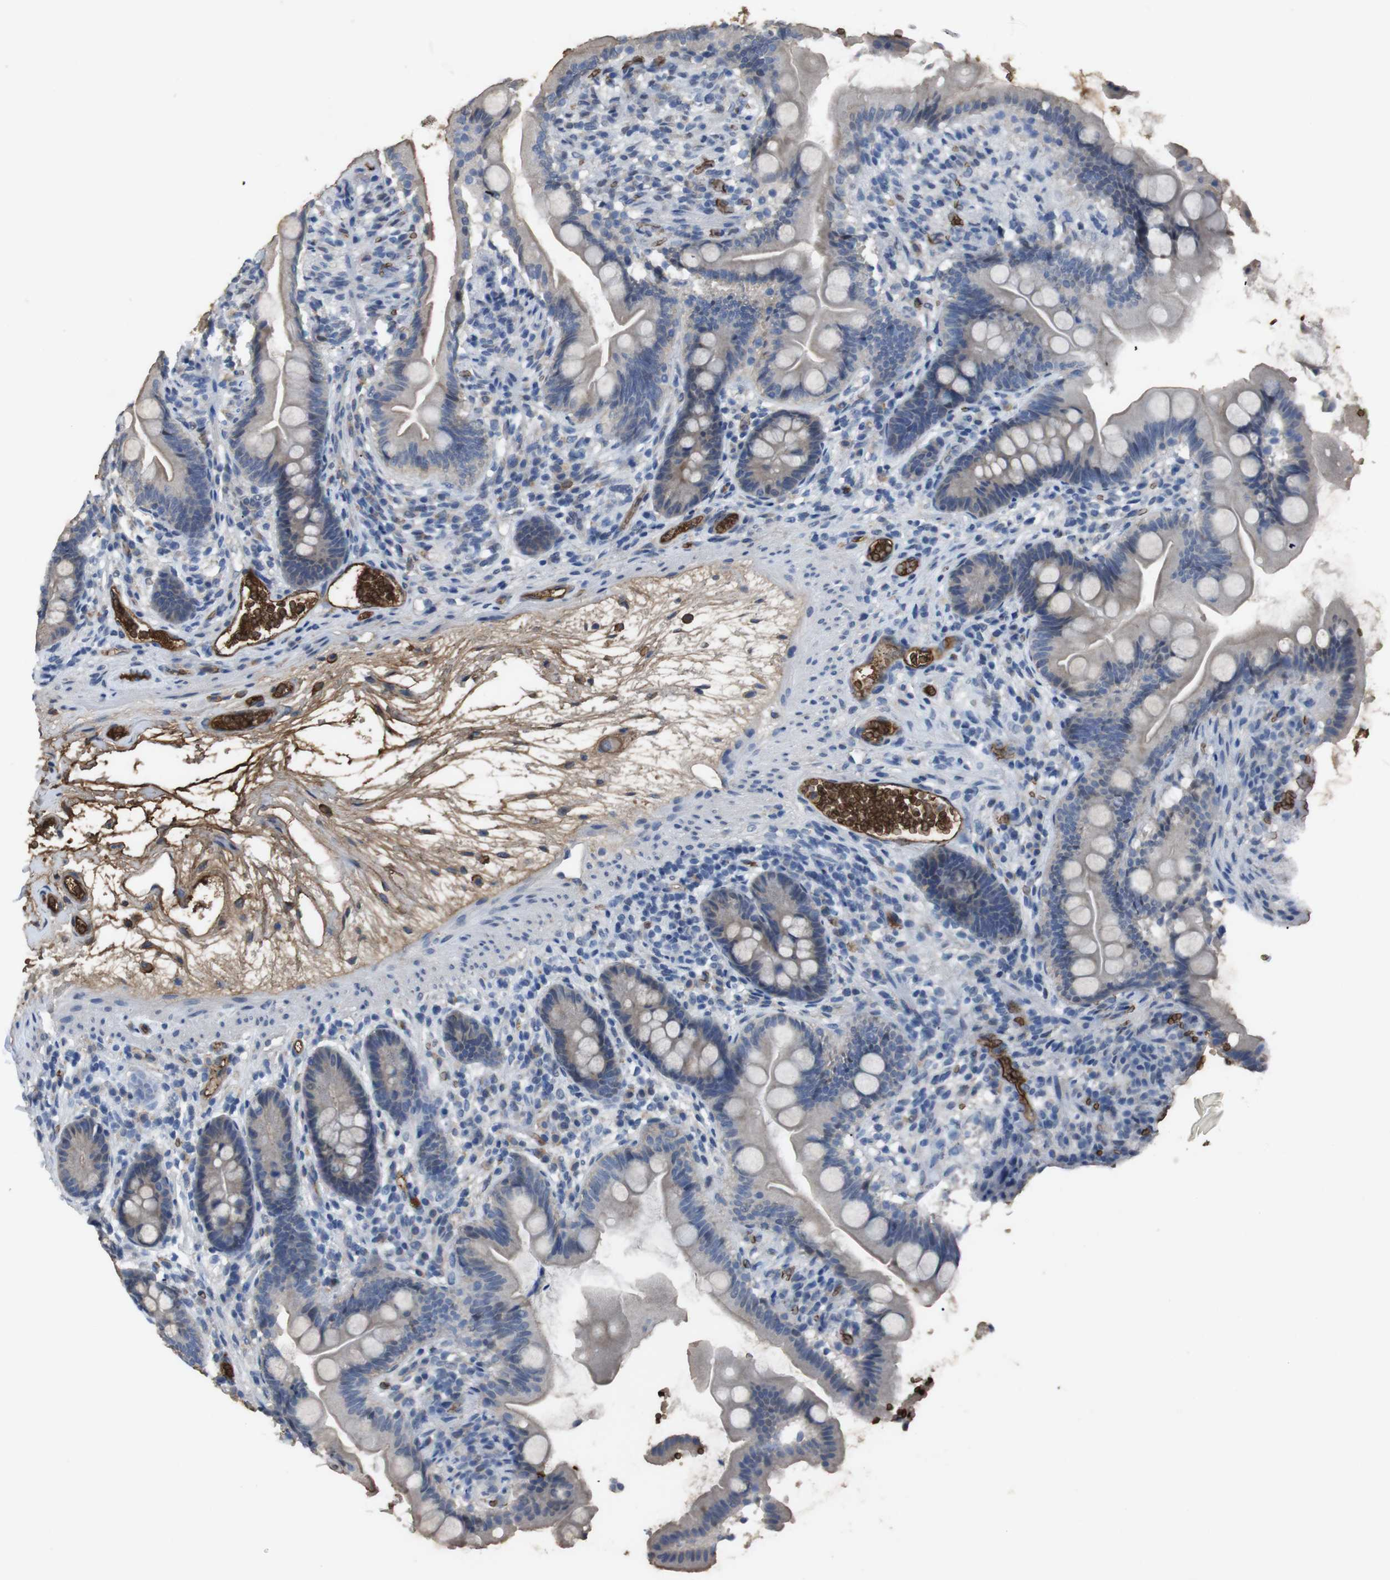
{"staining": {"intensity": "moderate", "quantity": "<25%", "location": "cytoplasmic/membranous"}, "tissue": "small intestine", "cell_type": "Glandular cells", "image_type": "normal", "snomed": [{"axis": "morphology", "description": "Normal tissue, NOS"}, {"axis": "topography", "description": "Small intestine"}], "caption": "This photomicrograph exhibits immunohistochemistry staining of unremarkable small intestine, with low moderate cytoplasmic/membranous positivity in about <25% of glandular cells.", "gene": "SPTB", "patient": {"sex": "female", "age": 56}}